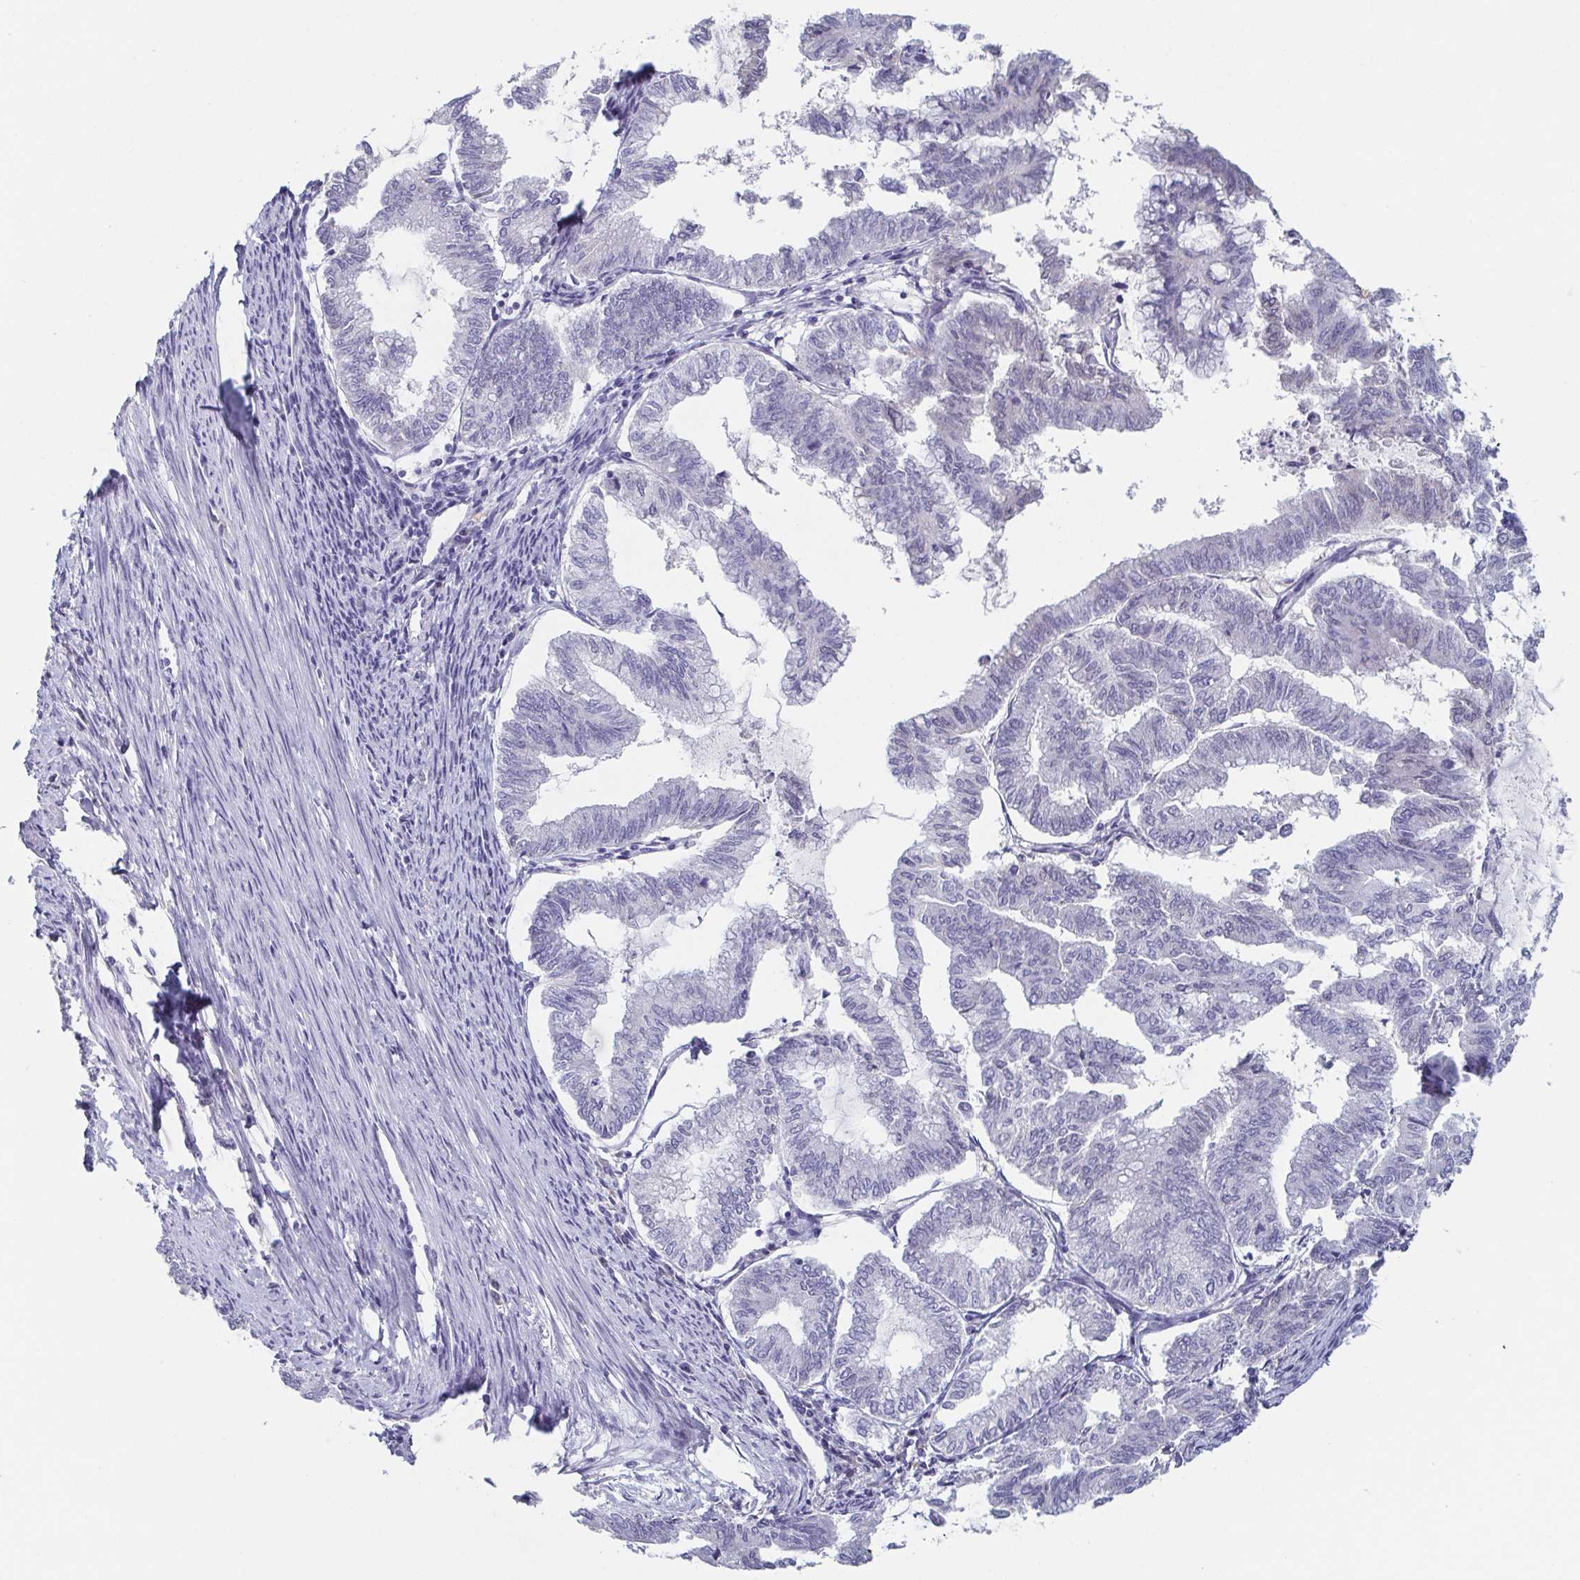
{"staining": {"intensity": "negative", "quantity": "none", "location": "none"}, "tissue": "endometrial cancer", "cell_type": "Tumor cells", "image_type": "cancer", "snomed": [{"axis": "morphology", "description": "Adenocarcinoma, NOS"}, {"axis": "topography", "description": "Endometrium"}], "caption": "Human endometrial cancer stained for a protein using immunohistochemistry (IHC) reveals no expression in tumor cells.", "gene": "ITLN1", "patient": {"sex": "female", "age": 79}}